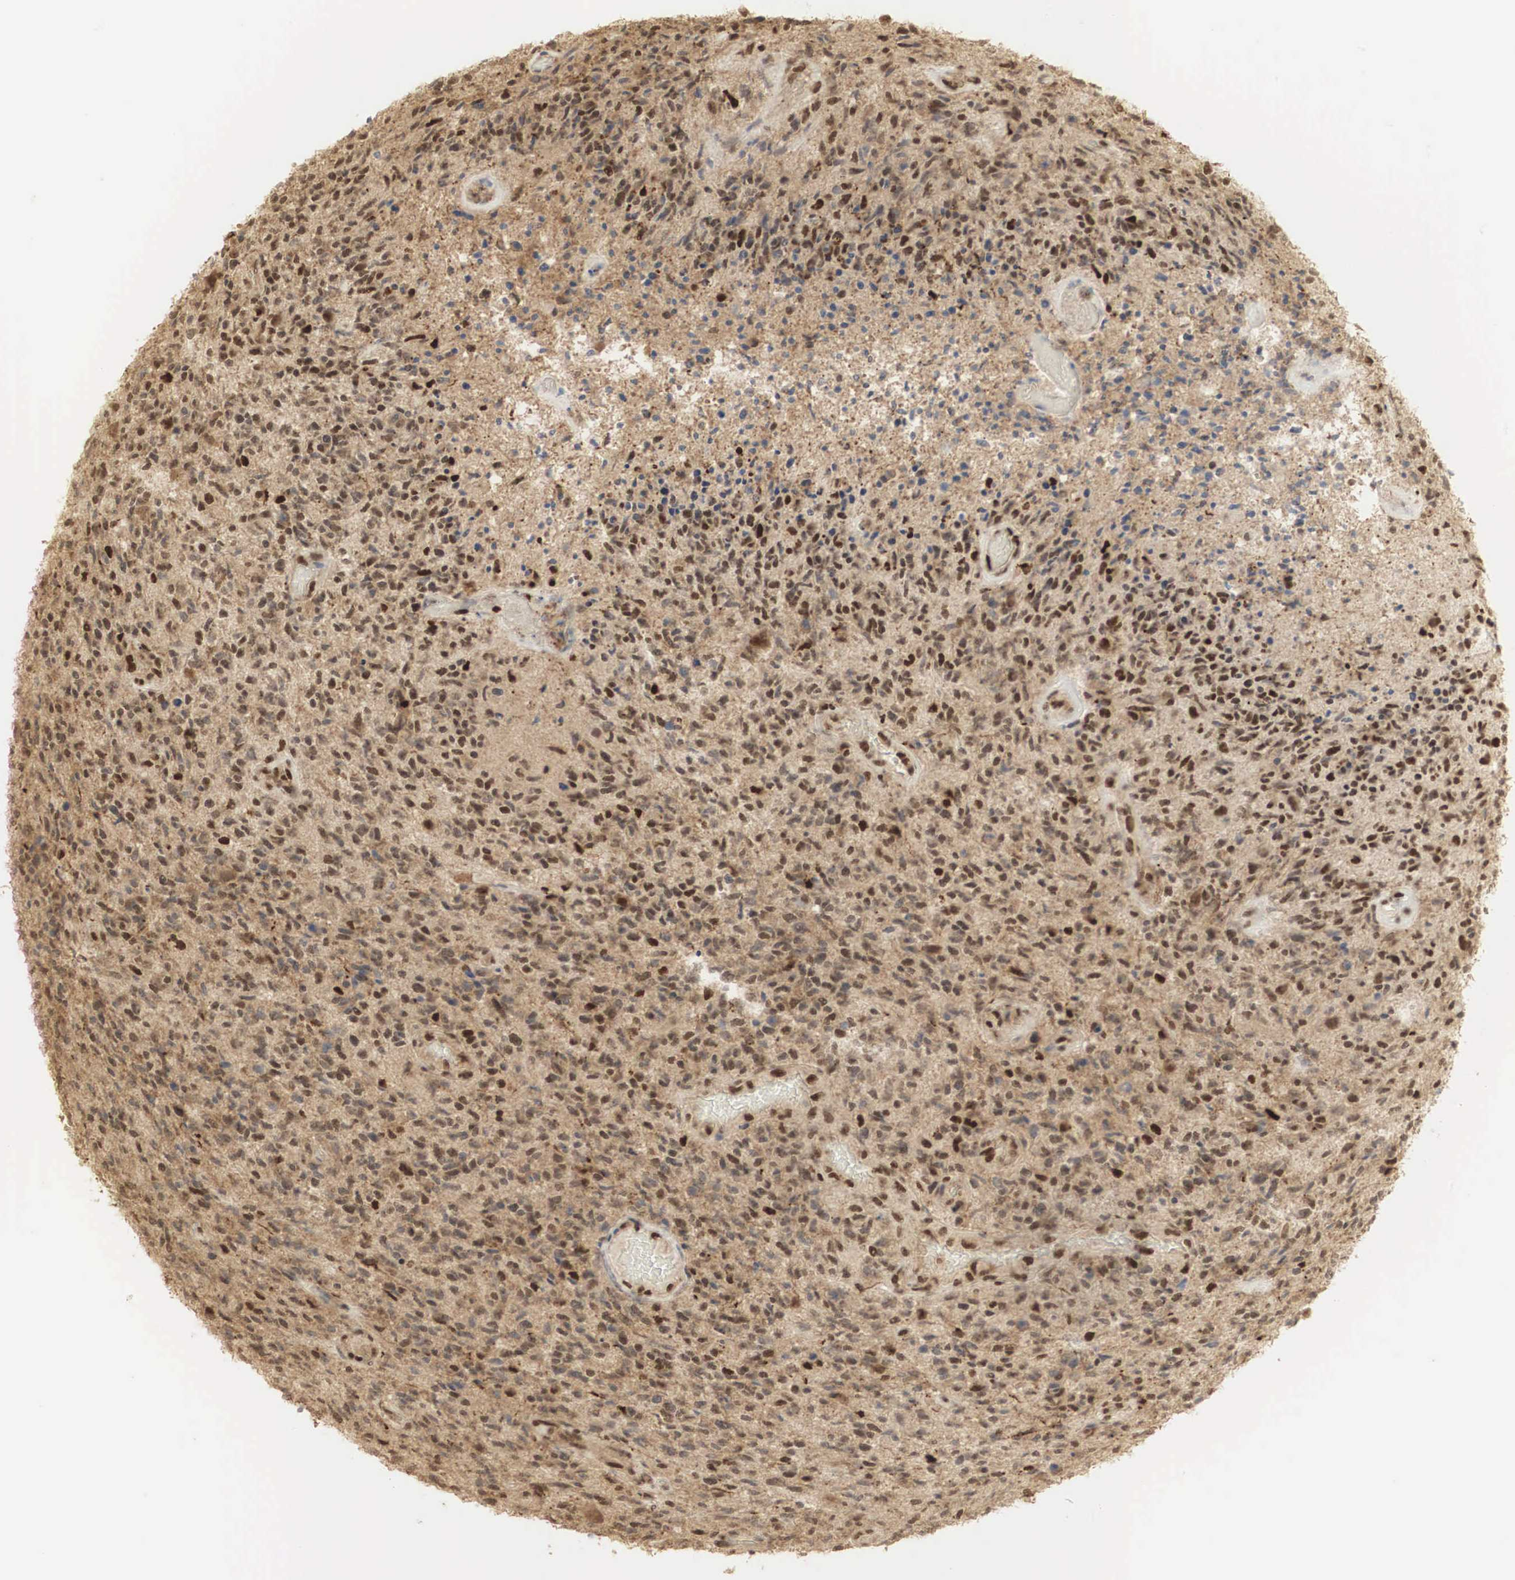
{"staining": {"intensity": "moderate", "quantity": ">75%", "location": "cytoplasmic/membranous,nuclear"}, "tissue": "glioma", "cell_type": "Tumor cells", "image_type": "cancer", "snomed": [{"axis": "morphology", "description": "Glioma, malignant, High grade"}, {"axis": "topography", "description": "Brain"}], "caption": "A medium amount of moderate cytoplasmic/membranous and nuclear positivity is identified in about >75% of tumor cells in high-grade glioma (malignant) tissue.", "gene": "RNF113A", "patient": {"sex": "male", "age": 36}}